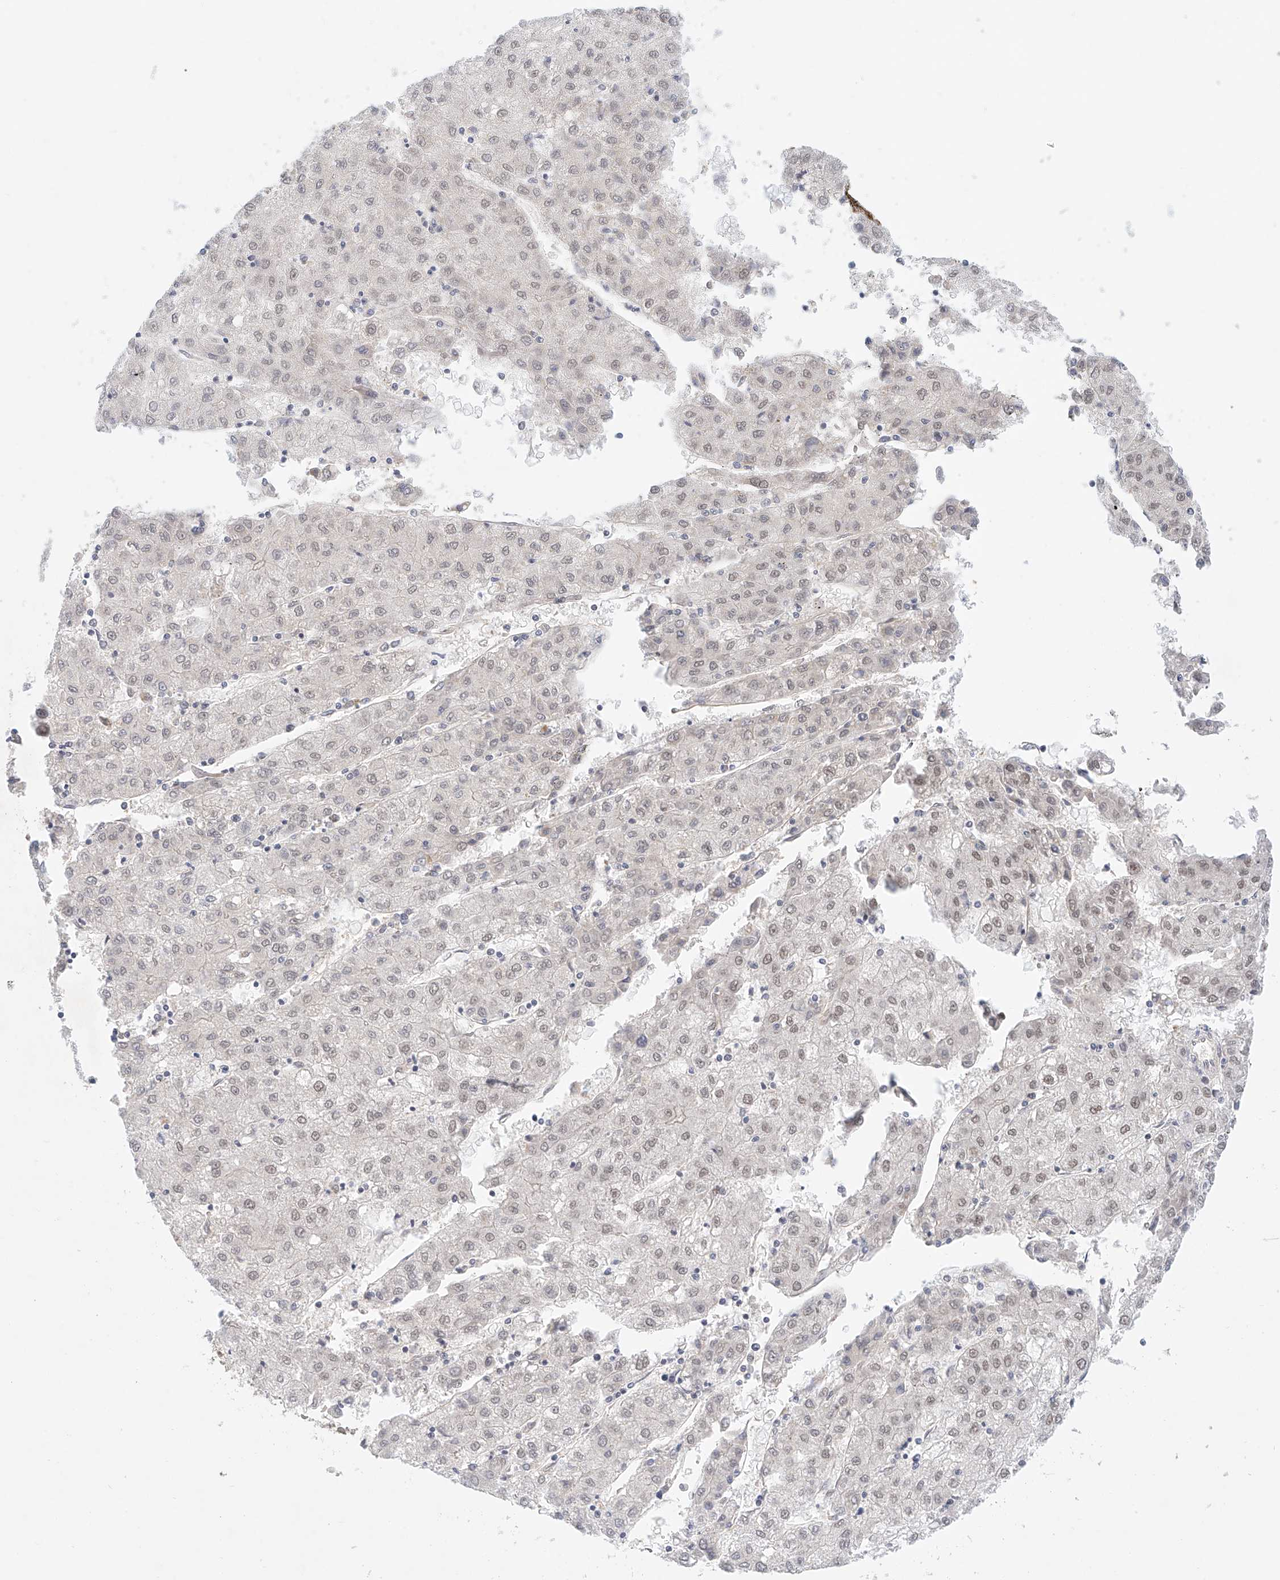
{"staining": {"intensity": "weak", "quantity": "25%-75%", "location": "nuclear"}, "tissue": "liver cancer", "cell_type": "Tumor cells", "image_type": "cancer", "snomed": [{"axis": "morphology", "description": "Carcinoma, Hepatocellular, NOS"}, {"axis": "topography", "description": "Liver"}], "caption": "Immunohistochemical staining of hepatocellular carcinoma (liver) exhibits weak nuclear protein expression in about 25%-75% of tumor cells. Using DAB (3,3'-diaminobenzidine) (brown) and hematoxylin (blue) stains, captured at high magnification using brightfield microscopy.", "gene": "ZNF470", "patient": {"sex": "male", "age": 72}}